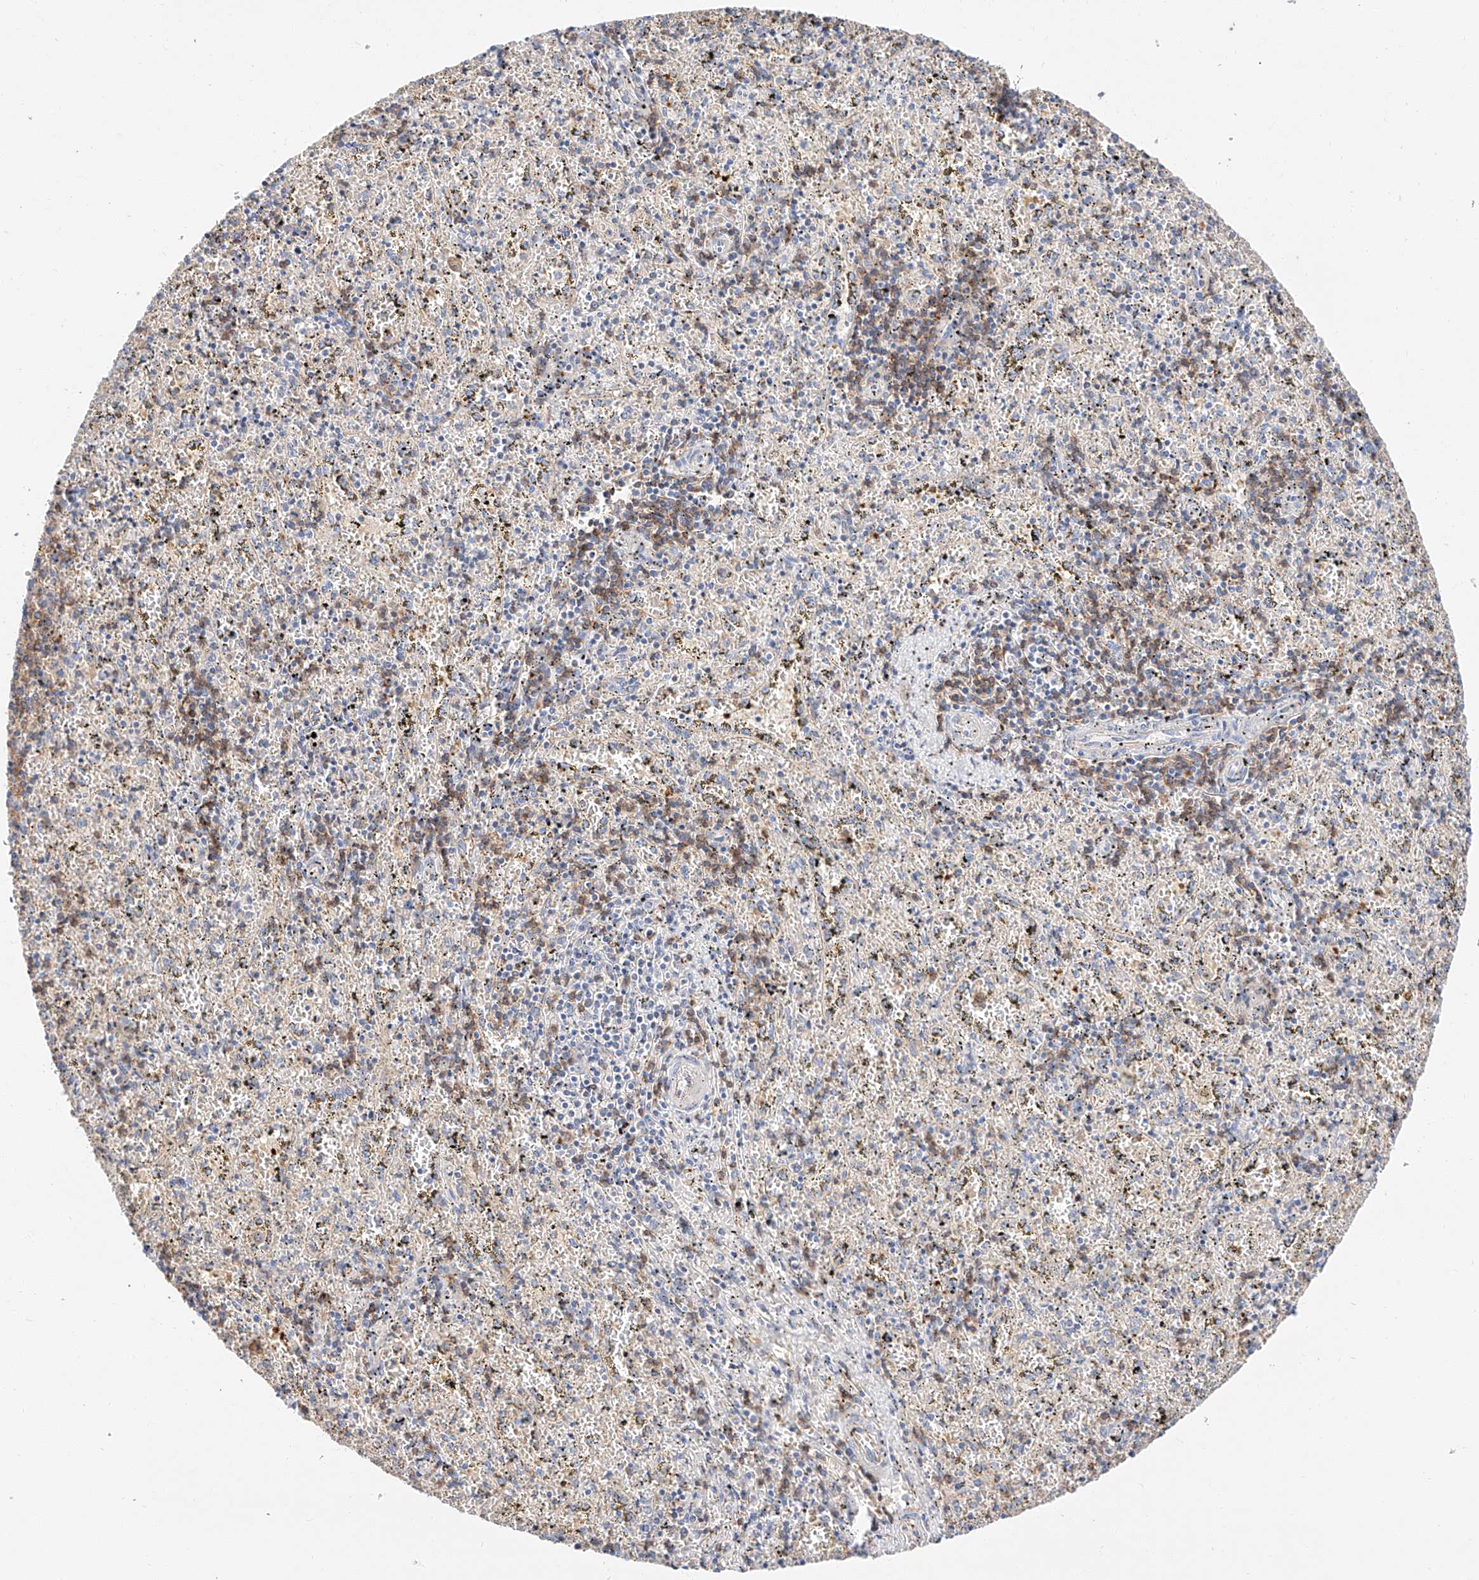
{"staining": {"intensity": "strong", "quantity": "<25%", "location": "cytoplasmic/membranous"}, "tissue": "spleen", "cell_type": "Cells in red pulp", "image_type": "normal", "snomed": [{"axis": "morphology", "description": "Normal tissue, NOS"}, {"axis": "topography", "description": "Spleen"}], "caption": "High-magnification brightfield microscopy of benign spleen stained with DAB (3,3'-diaminobenzidine) (brown) and counterstained with hematoxylin (blue). cells in red pulp exhibit strong cytoplasmic/membranous positivity is present in about<25% of cells.", "gene": "GLMN", "patient": {"sex": "male", "age": 11}}